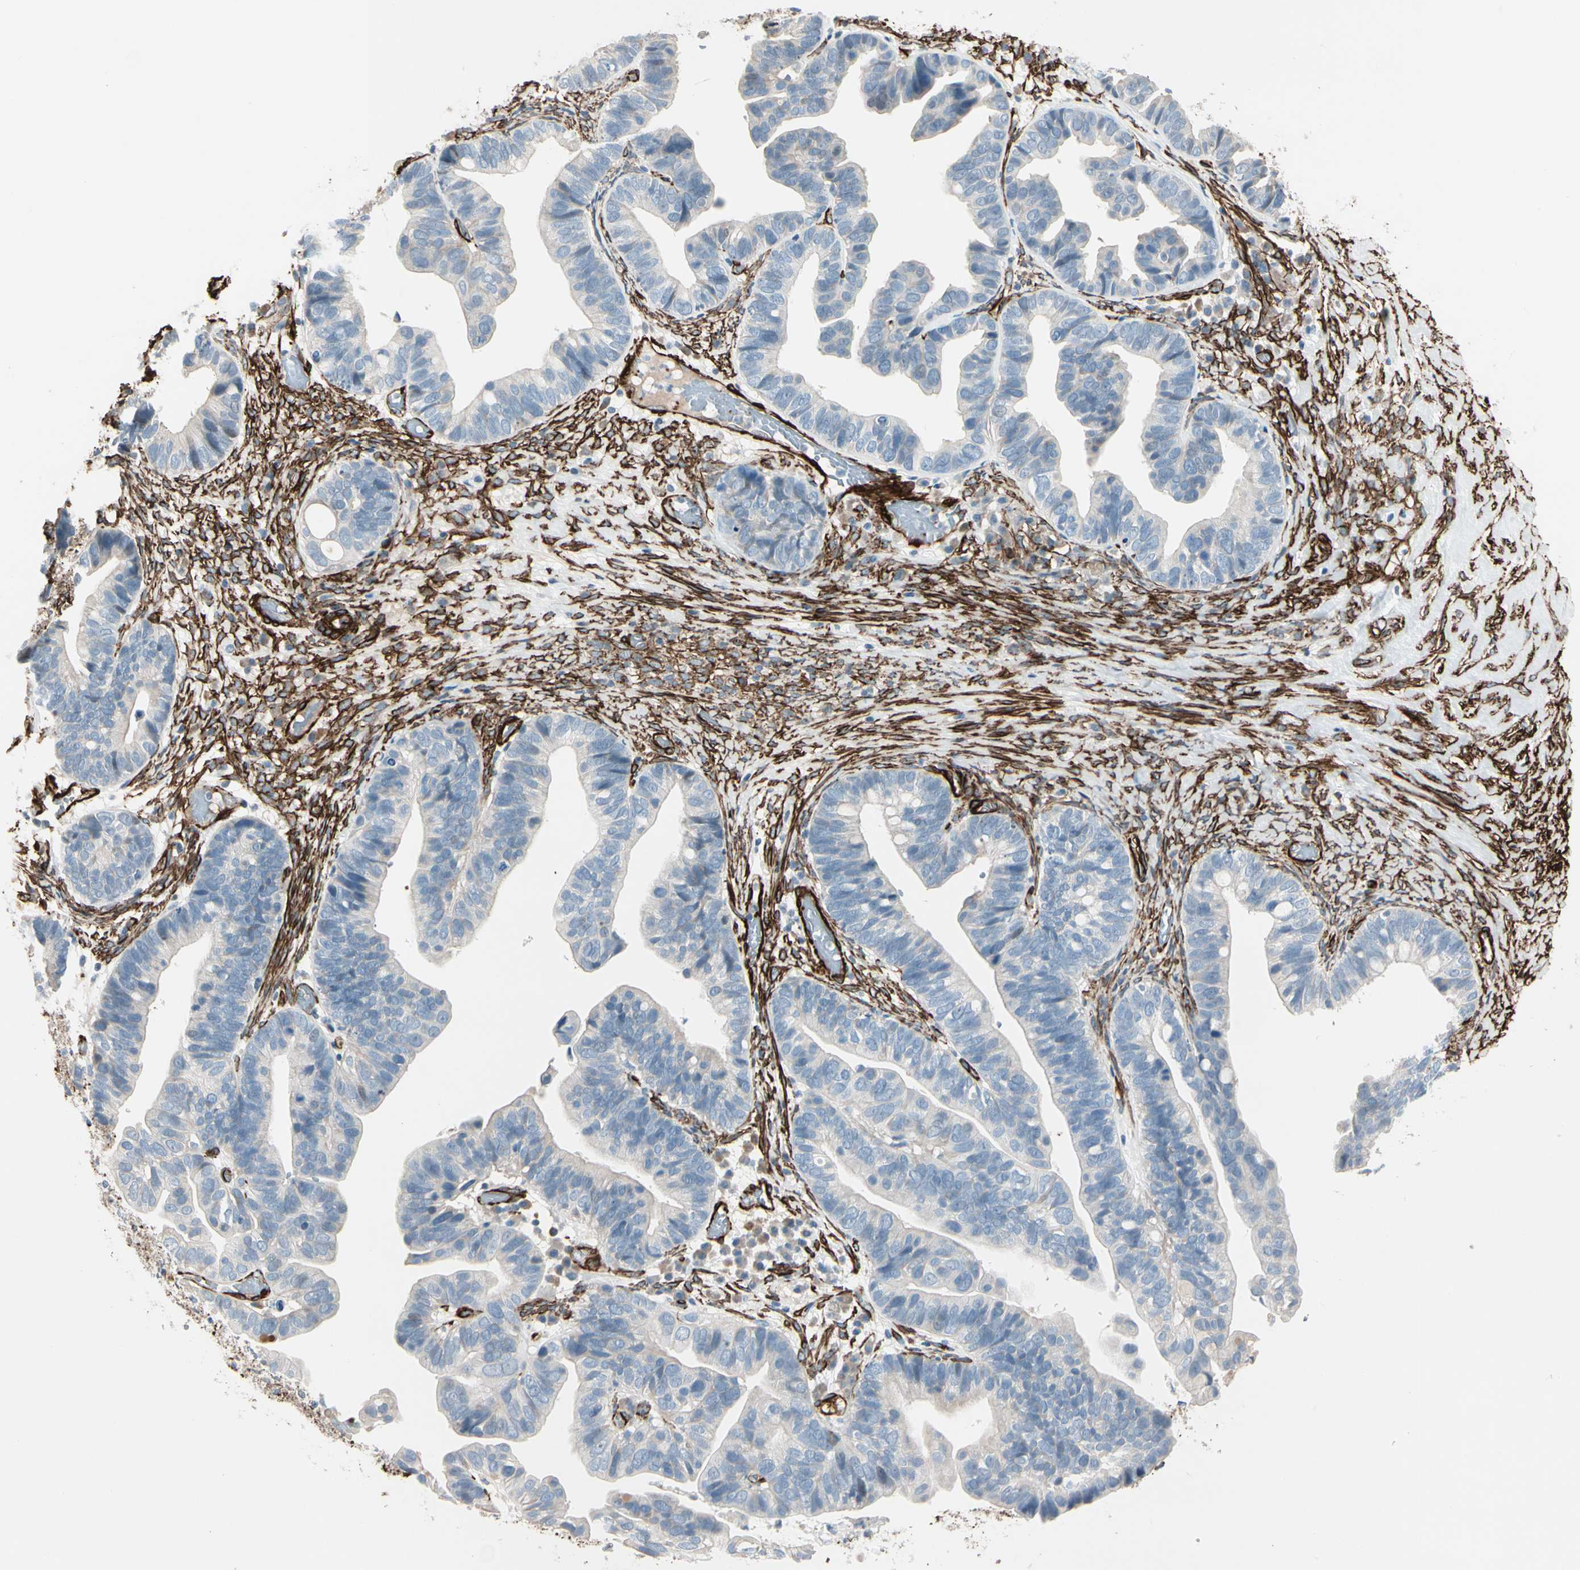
{"staining": {"intensity": "negative", "quantity": "none", "location": "none"}, "tissue": "ovarian cancer", "cell_type": "Tumor cells", "image_type": "cancer", "snomed": [{"axis": "morphology", "description": "Cystadenocarcinoma, serous, NOS"}, {"axis": "topography", "description": "Ovary"}], "caption": "IHC micrograph of ovarian cancer stained for a protein (brown), which shows no positivity in tumor cells.", "gene": "CALD1", "patient": {"sex": "female", "age": 56}}